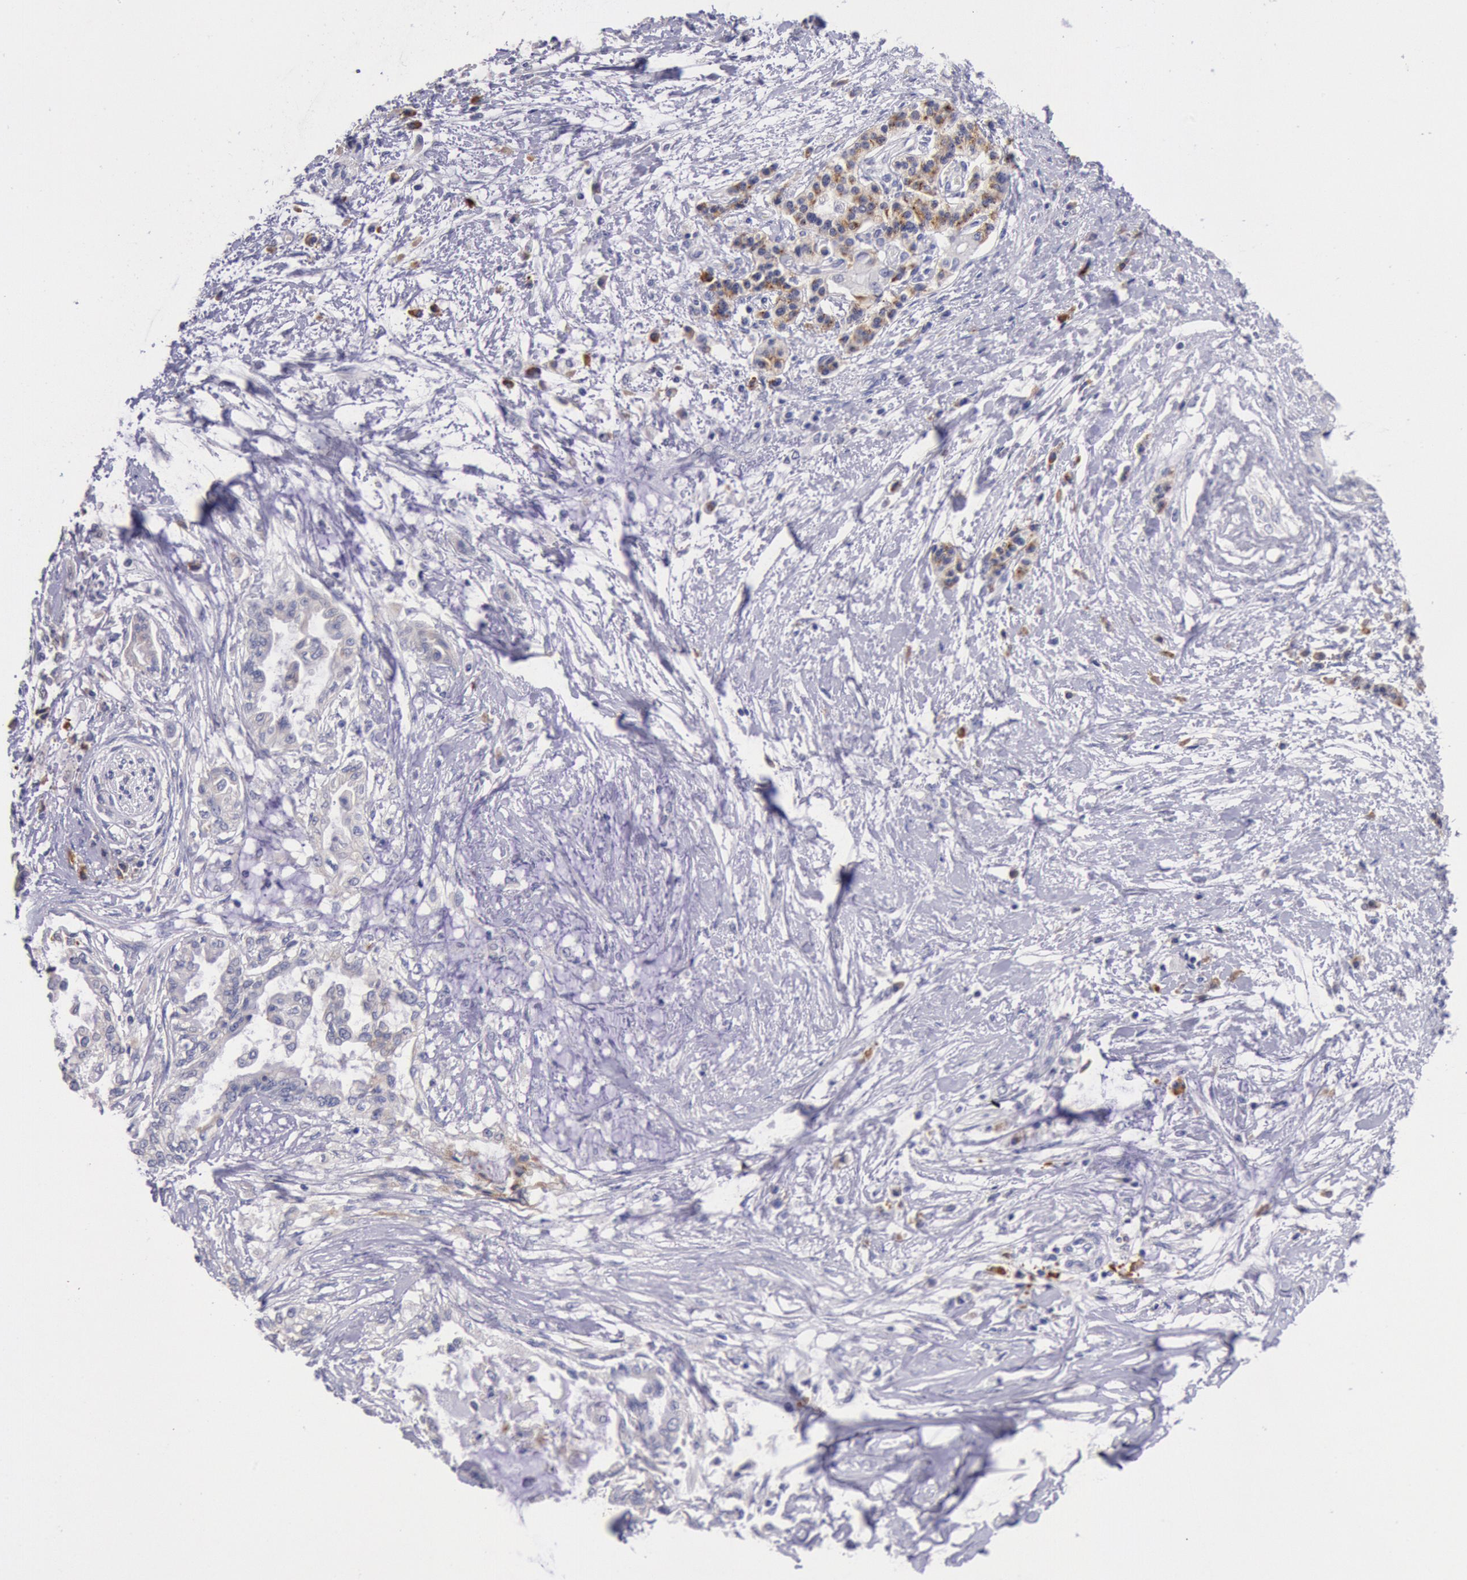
{"staining": {"intensity": "negative", "quantity": "none", "location": "none"}, "tissue": "pancreatic cancer", "cell_type": "Tumor cells", "image_type": "cancer", "snomed": [{"axis": "morphology", "description": "Adenocarcinoma, NOS"}, {"axis": "topography", "description": "Pancreas"}], "caption": "Tumor cells show no significant positivity in pancreatic cancer. The staining was performed using DAB to visualize the protein expression in brown, while the nuclei were stained in blue with hematoxylin (Magnification: 20x).", "gene": "GAL3ST1", "patient": {"sex": "female", "age": 64}}